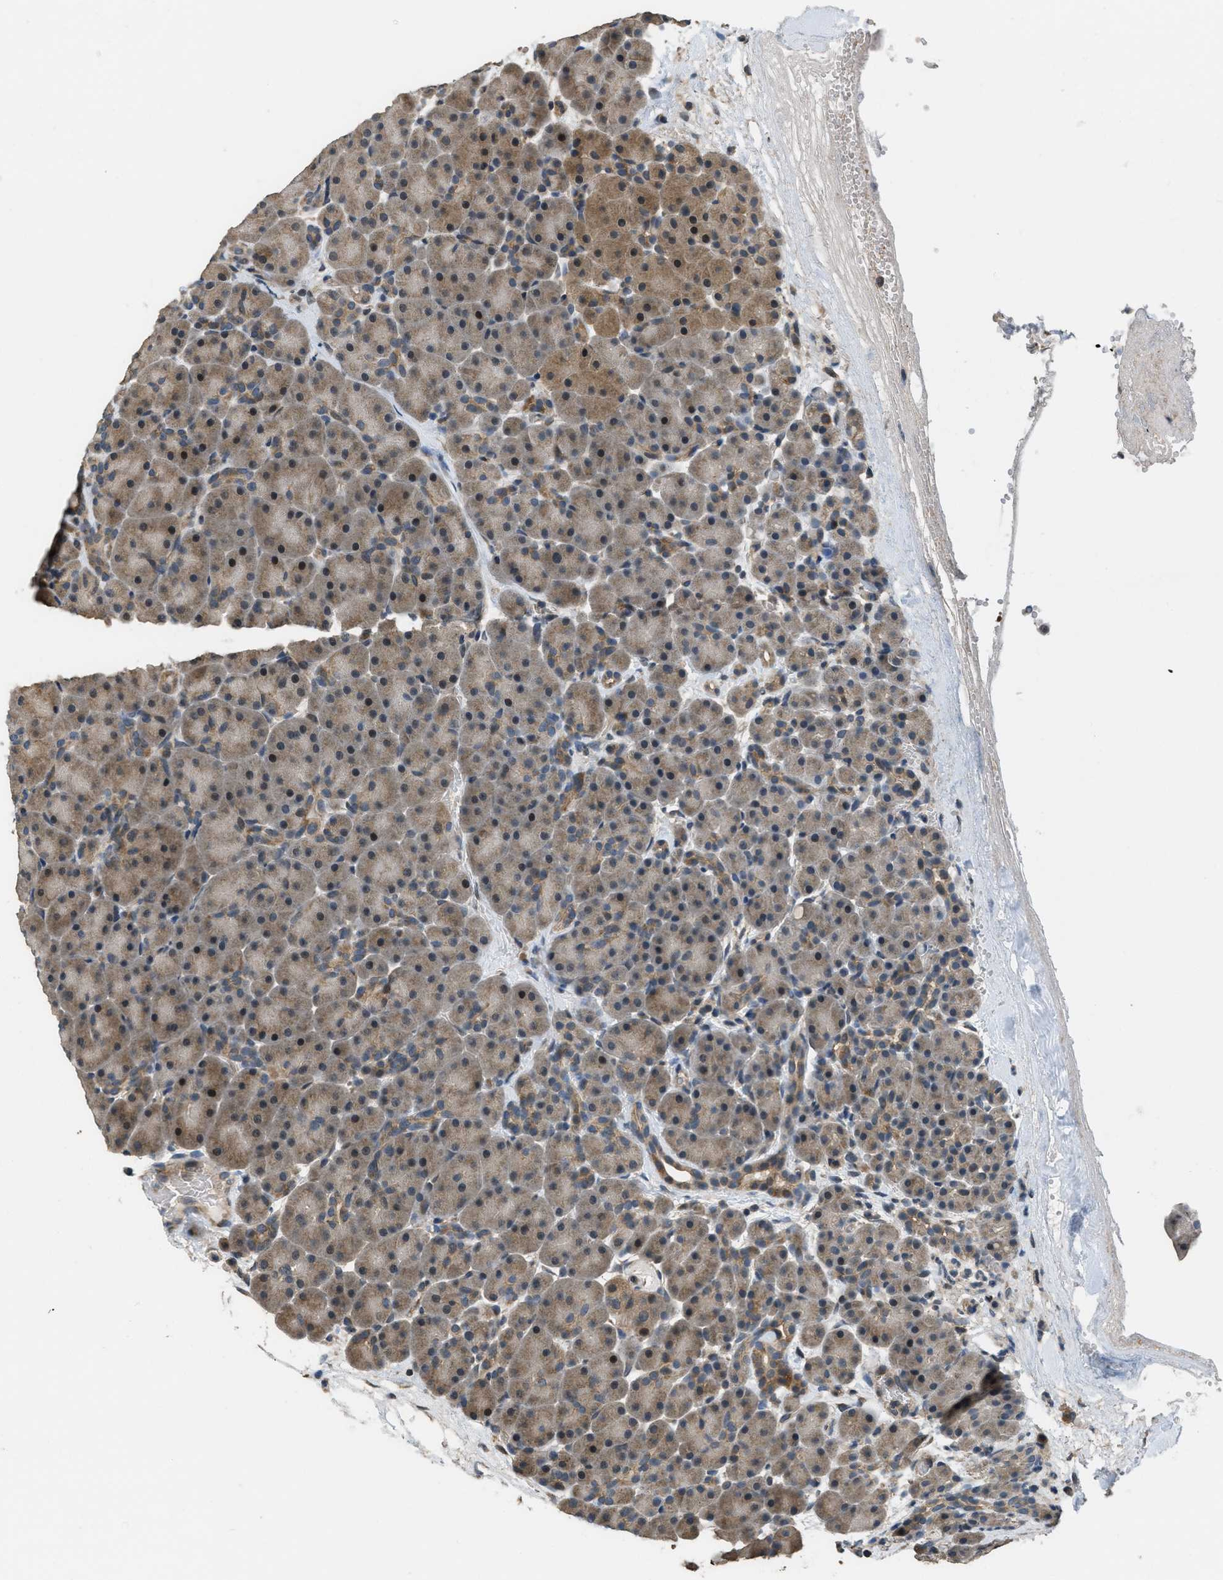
{"staining": {"intensity": "moderate", "quantity": "25%-75%", "location": "cytoplasmic/membranous,nuclear"}, "tissue": "pancreas", "cell_type": "Exocrine glandular cells", "image_type": "normal", "snomed": [{"axis": "morphology", "description": "Normal tissue, NOS"}, {"axis": "topography", "description": "Pancreas"}], "caption": "Brown immunohistochemical staining in unremarkable pancreas shows moderate cytoplasmic/membranous,nuclear expression in approximately 25%-75% of exocrine glandular cells. (Stains: DAB (3,3'-diaminobenzidine) in brown, nuclei in blue, Microscopy: brightfield microscopy at high magnification).", "gene": "NAT1", "patient": {"sex": "male", "age": 66}}